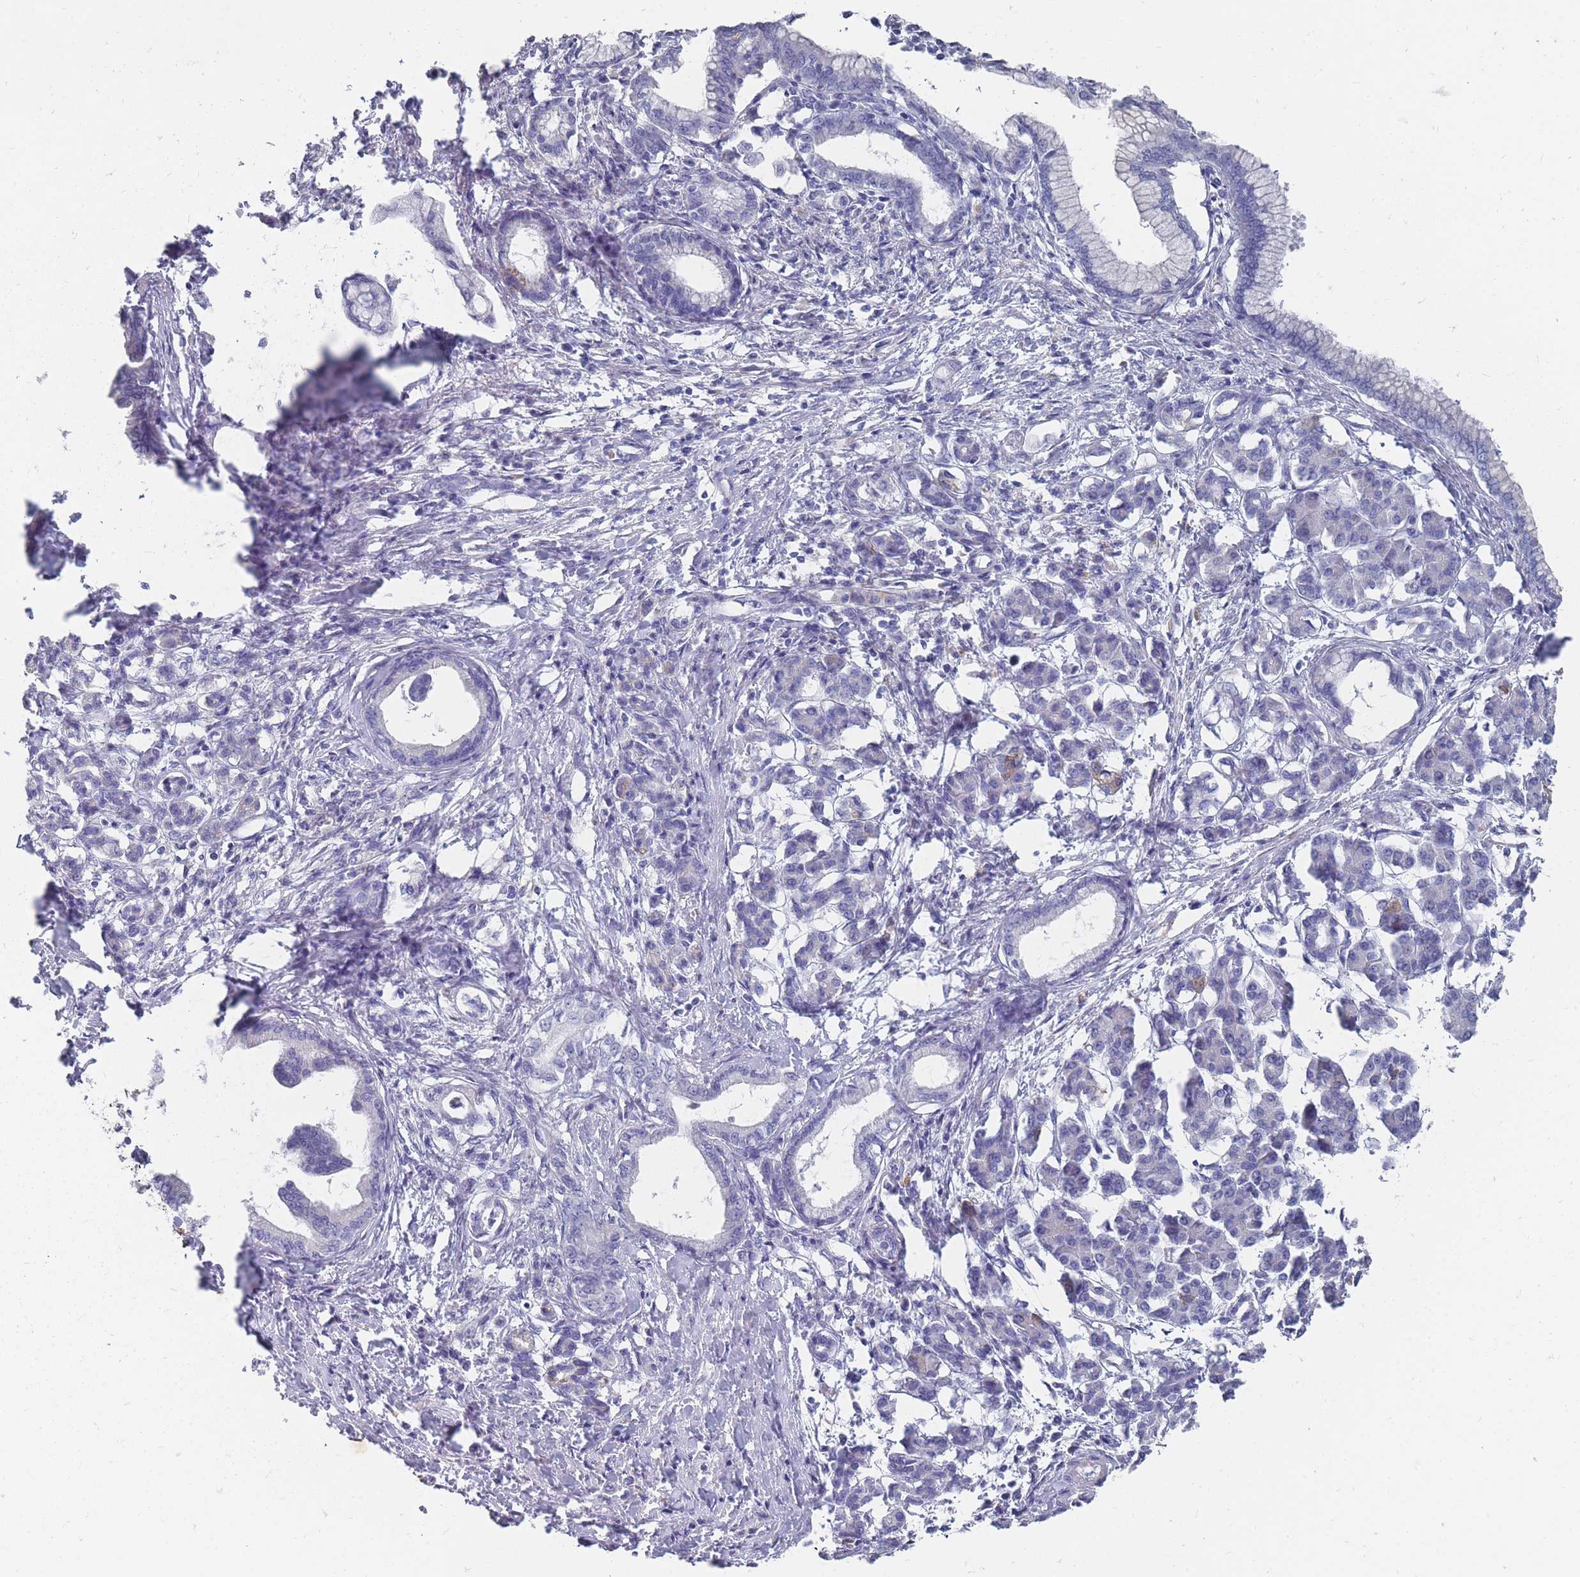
{"staining": {"intensity": "negative", "quantity": "none", "location": "none"}, "tissue": "pancreatic cancer", "cell_type": "Tumor cells", "image_type": "cancer", "snomed": [{"axis": "morphology", "description": "Adenocarcinoma, NOS"}, {"axis": "topography", "description": "Pancreas"}], "caption": "A photomicrograph of pancreatic cancer stained for a protein shows no brown staining in tumor cells. (Stains: DAB immunohistochemistry (IHC) with hematoxylin counter stain, Microscopy: brightfield microscopy at high magnification).", "gene": "OTULINL", "patient": {"sex": "female", "age": 55}}